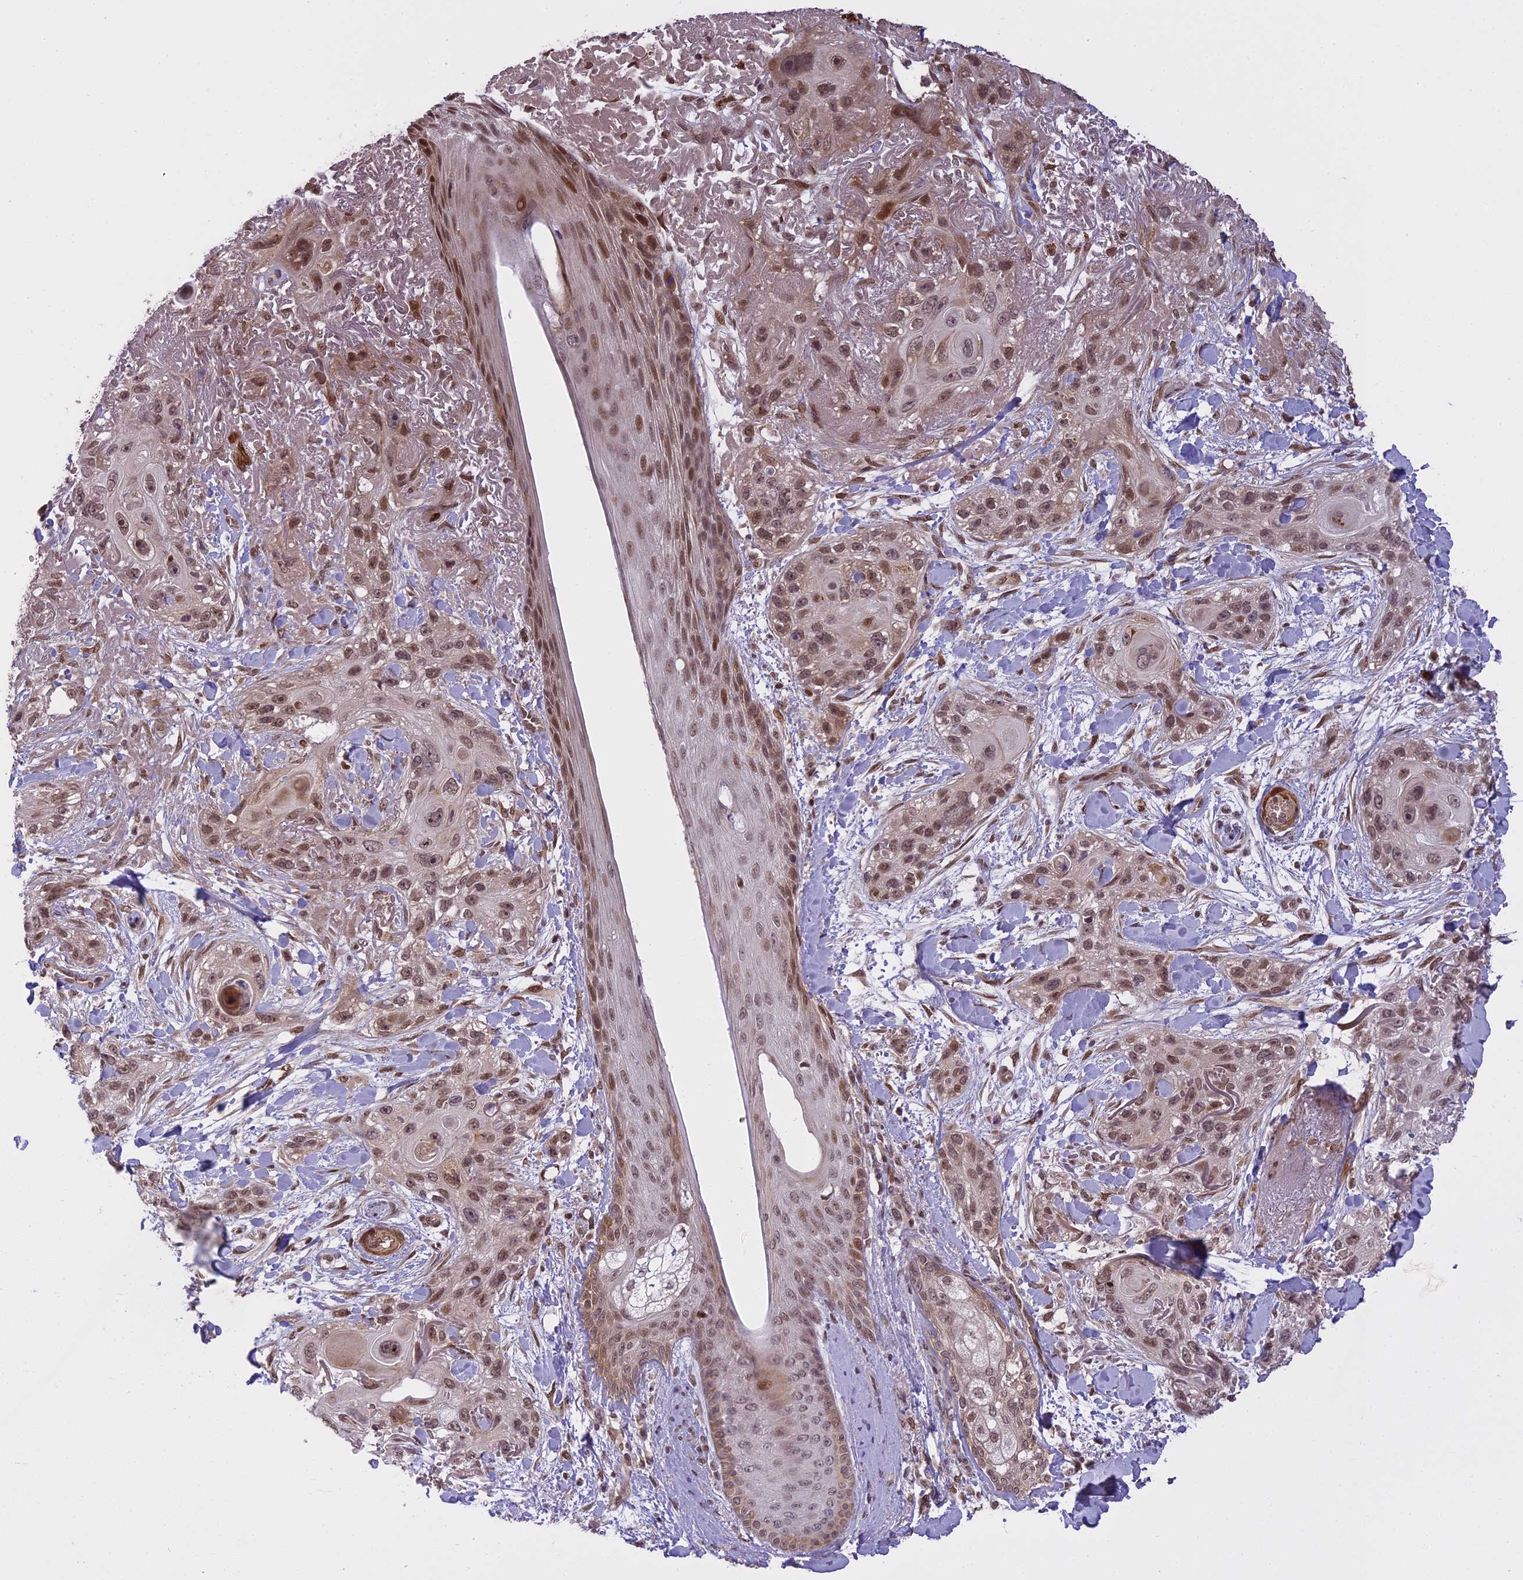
{"staining": {"intensity": "weak", "quantity": ">75%", "location": "nuclear"}, "tissue": "skin cancer", "cell_type": "Tumor cells", "image_type": "cancer", "snomed": [{"axis": "morphology", "description": "Normal tissue, NOS"}, {"axis": "morphology", "description": "Squamous cell carcinoma, NOS"}, {"axis": "topography", "description": "Skin"}], "caption": "Tumor cells demonstrate low levels of weak nuclear positivity in about >75% of cells in human skin cancer.", "gene": "PRELID2", "patient": {"sex": "male", "age": 72}}